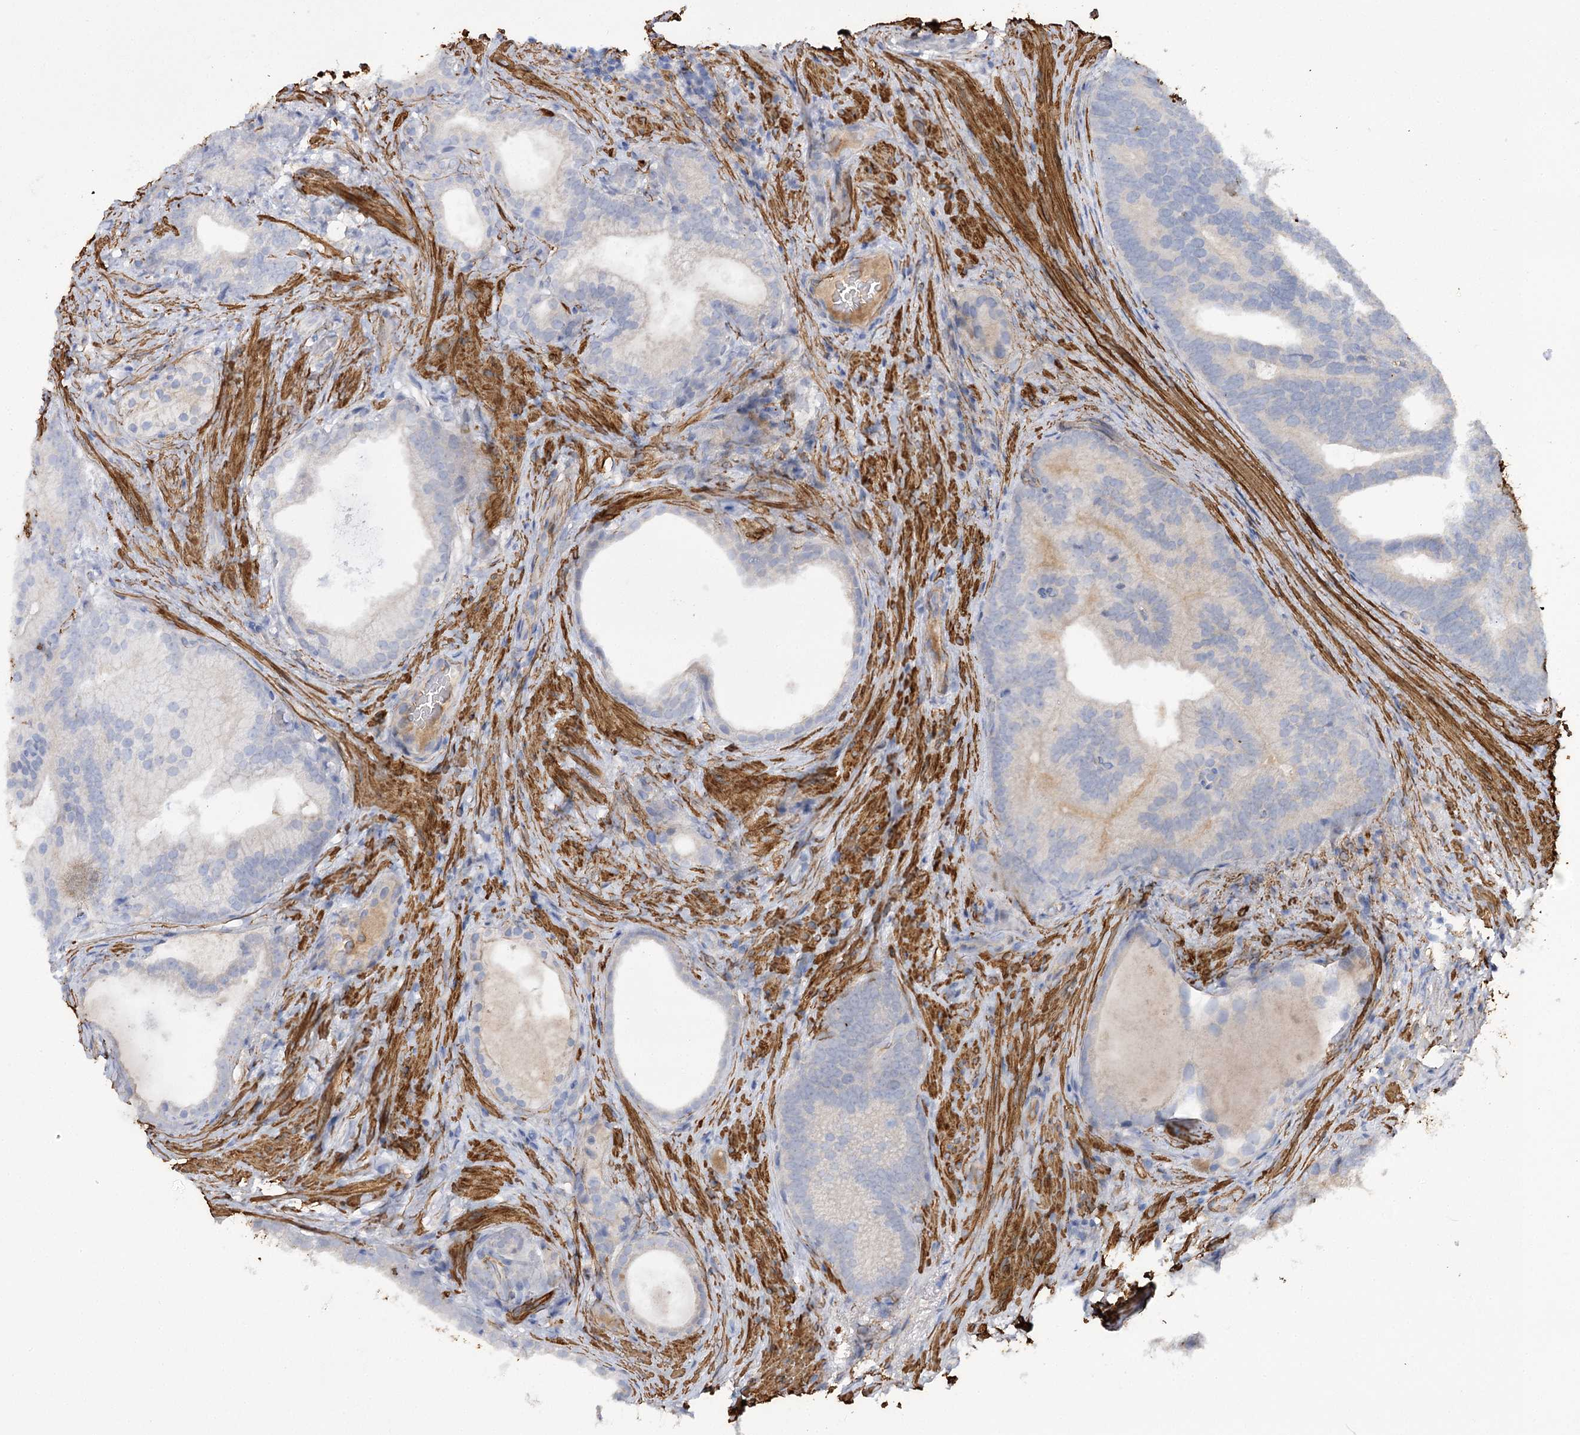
{"staining": {"intensity": "negative", "quantity": "none", "location": "none"}, "tissue": "prostate cancer", "cell_type": "Tumor cells", "image_type": "cancer", "snomed": [{"axis": "morphology", "description": "Adenocarcinoma, Low grade"}, {"axis": "topography", "description": "Prostate"}], "caption": "IHC of human prostate cancer exhibits no positivity in tumor cells. (DAB immunohistochemistry (IHC) with hematoxylin counter stain).", "gene": "RTN2", "patient": {"sex": "male", "age": 71}}